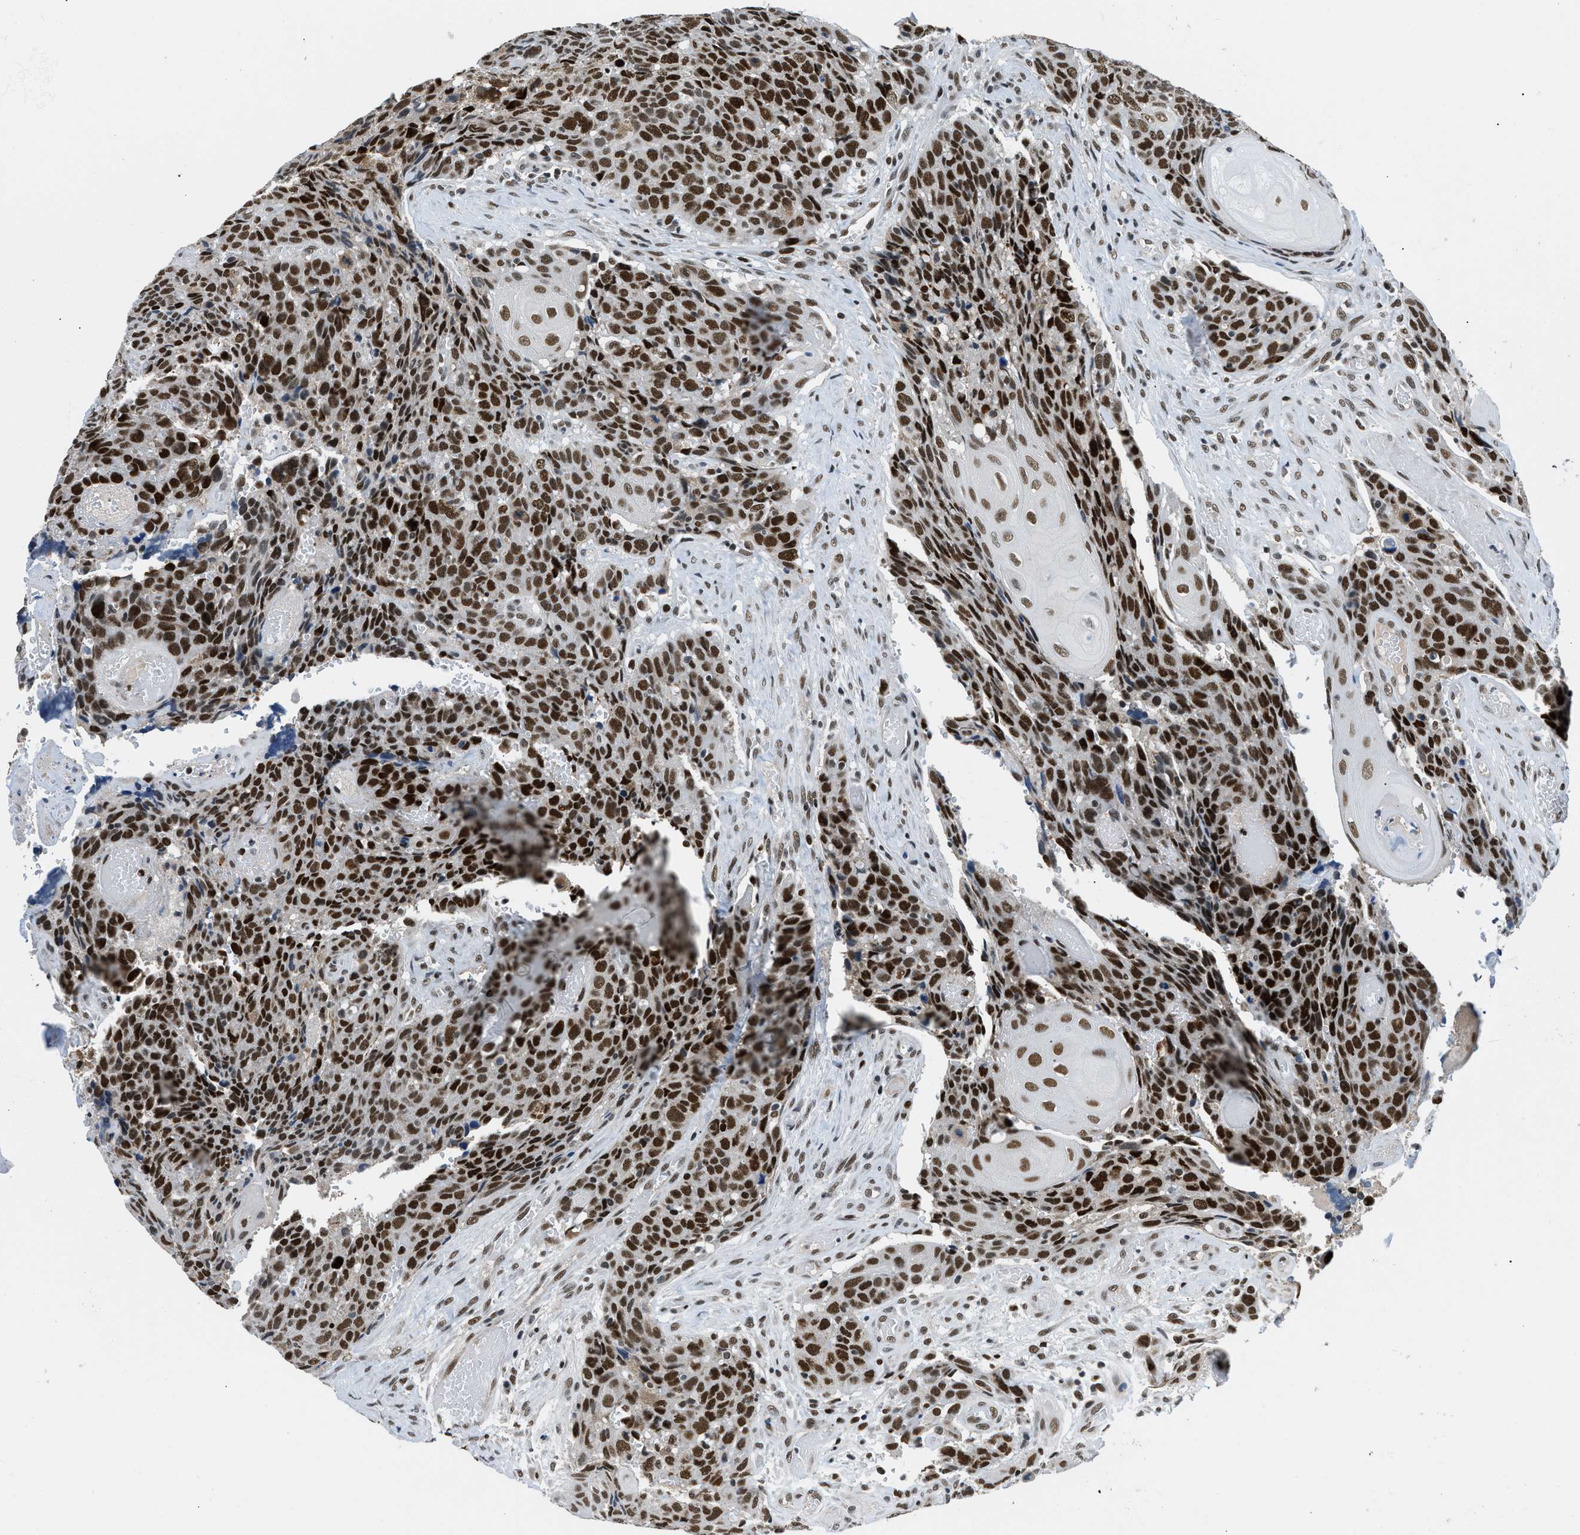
{"staining": {"intensity": "strong", "quantity": ">75%", "location": "nuclear"}, "tissue": "head and neck cancer", "cell_type": "Tumor cells", "image_type": "cancer", "snomed": [{"axis": "morphology", "description": "Squamous cell carcinoma, NOS"}, {"axis": "topography", "description": "Head-Neck"}], "caption": "Immunohistochemistry staining of head and neck cancer (squamous cell carcinoma), which displays high levels of strong nuclear positivity in about >75% of tumor cells indicating strong nuclear protein expression. The staining was performed using DAB (3,3'-diaminobenzidine) (brown) for protein detection and nuclei were counterstained in hematoxylin (blue).", "gene": "KDM3B", "patient": {"sex": "male", "age": 66}}